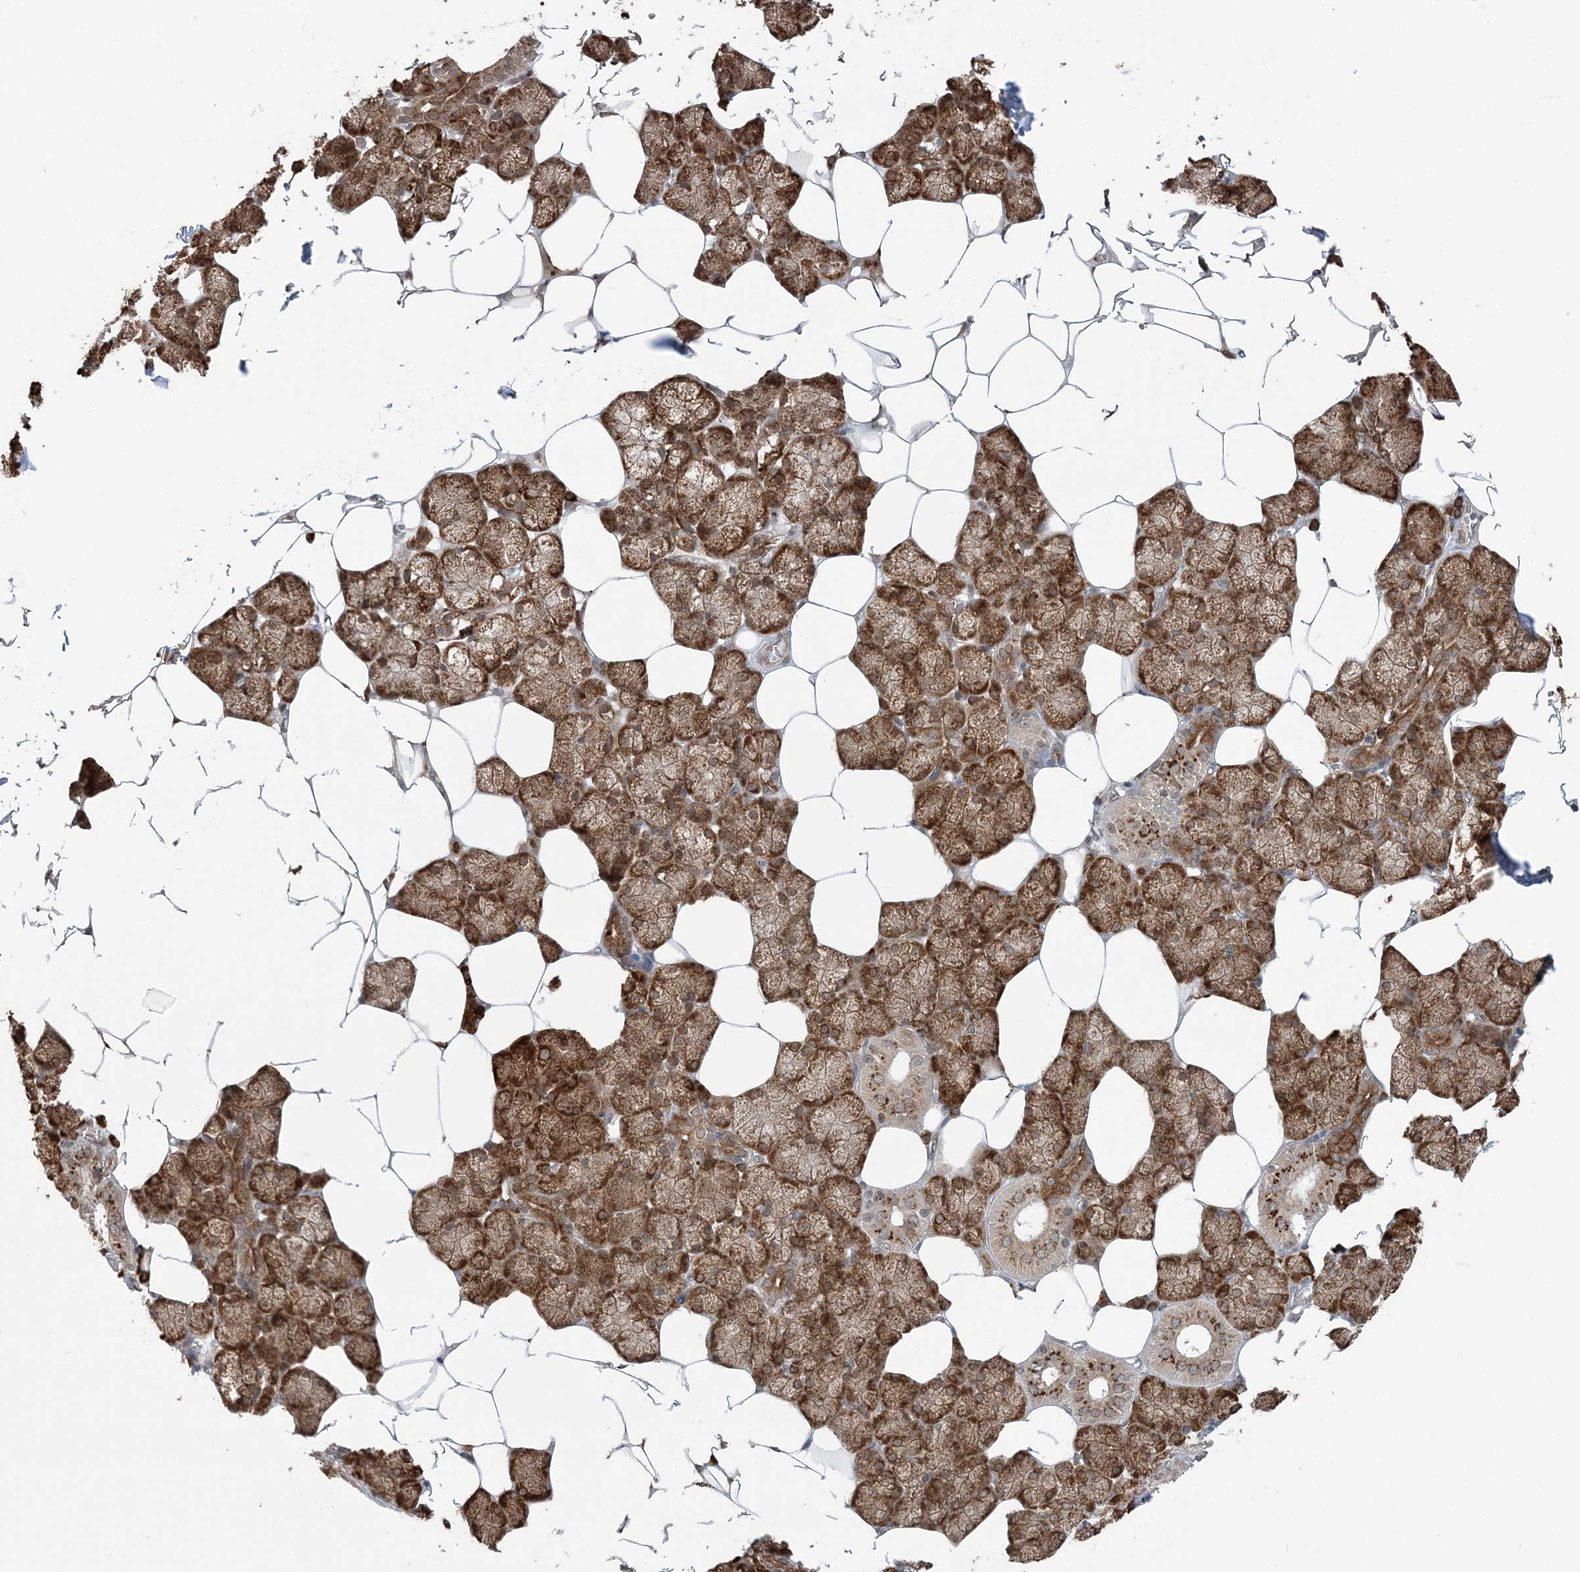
{"staining": {"intensity": "strong", "quantity": ">75%", "location": "cytoplasmic/membranous"}, "tissue": "salivary gland", "cell_type": "Glandular cells", "image_type": "normal", "snomed": [{"axis": "morphology", "description": "Normal tissue, NOS"}, {"axis": "topography", "description": "Salivary gland"}], "caption": "An immunohistochemistry micrograph of benign tissue is shown. Protein staining in brown highlights strong cytoplasmic/membranous positivity in salivary gland within glandular cells.", "gene": "TMED10", "patient": {"sex": "male", "age": 62}}